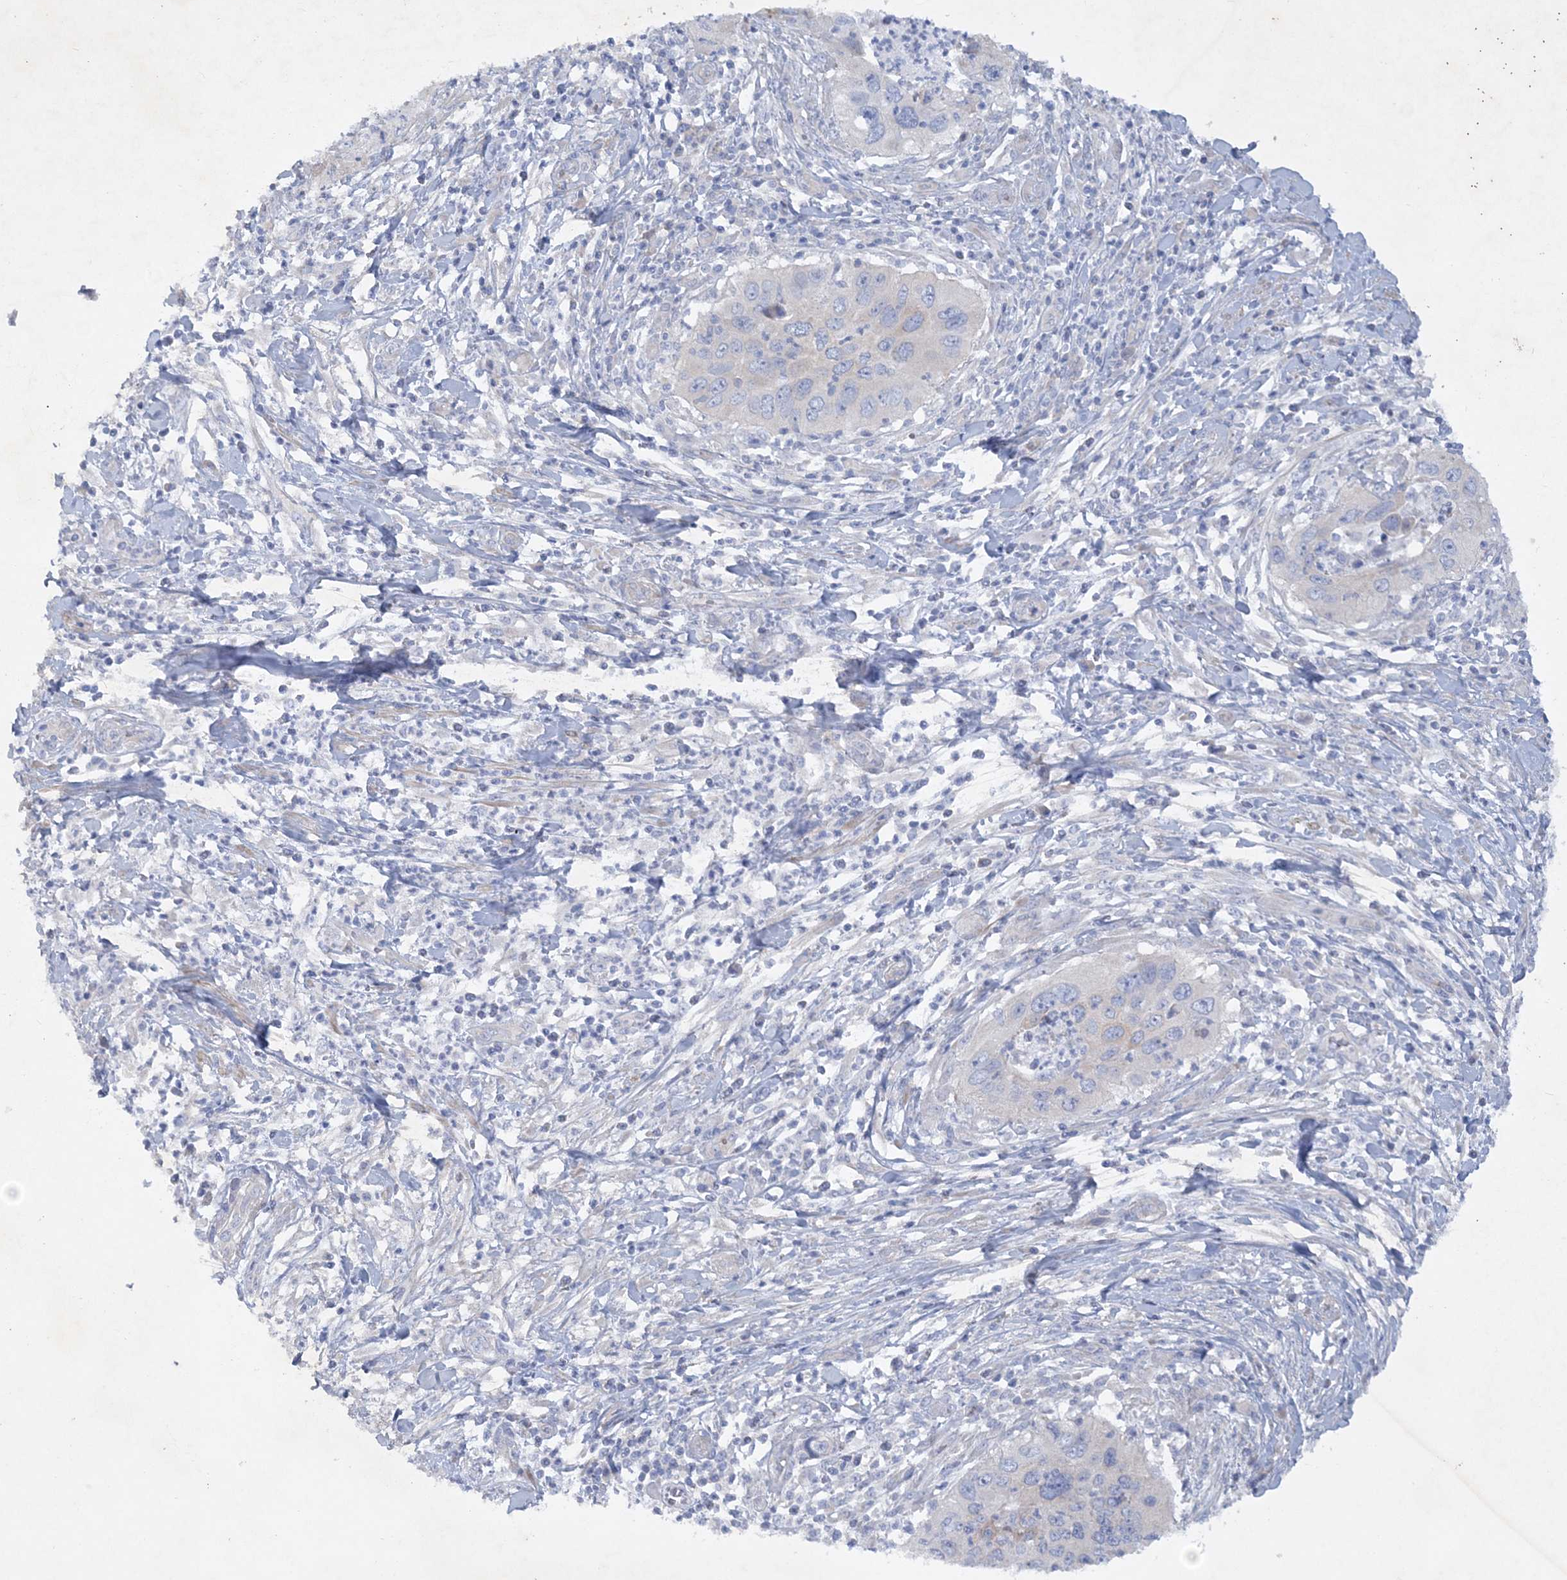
{"staining": {"intensity": "negative", "quantity": "none", "location": "none"}, "tissue": "cervical cancer", "cell_type": "Tumor cells", "image_type": "cancer", "snomed": [{"axis": "morphology", "description": "Squamous cell carcinoma, NOS"}, {"axis": "topography", "description": "Cervix"}], "caption": "Protein analysis of squamous cell carcinoma (cervical) exhibits no significant expression in tumor cells. (DAB immunohistochemistry (IHC) visualized using brightfield microscopy, high magnification).", "gene": "FARSB", "patient": {"sex": "female", "age": 38}}